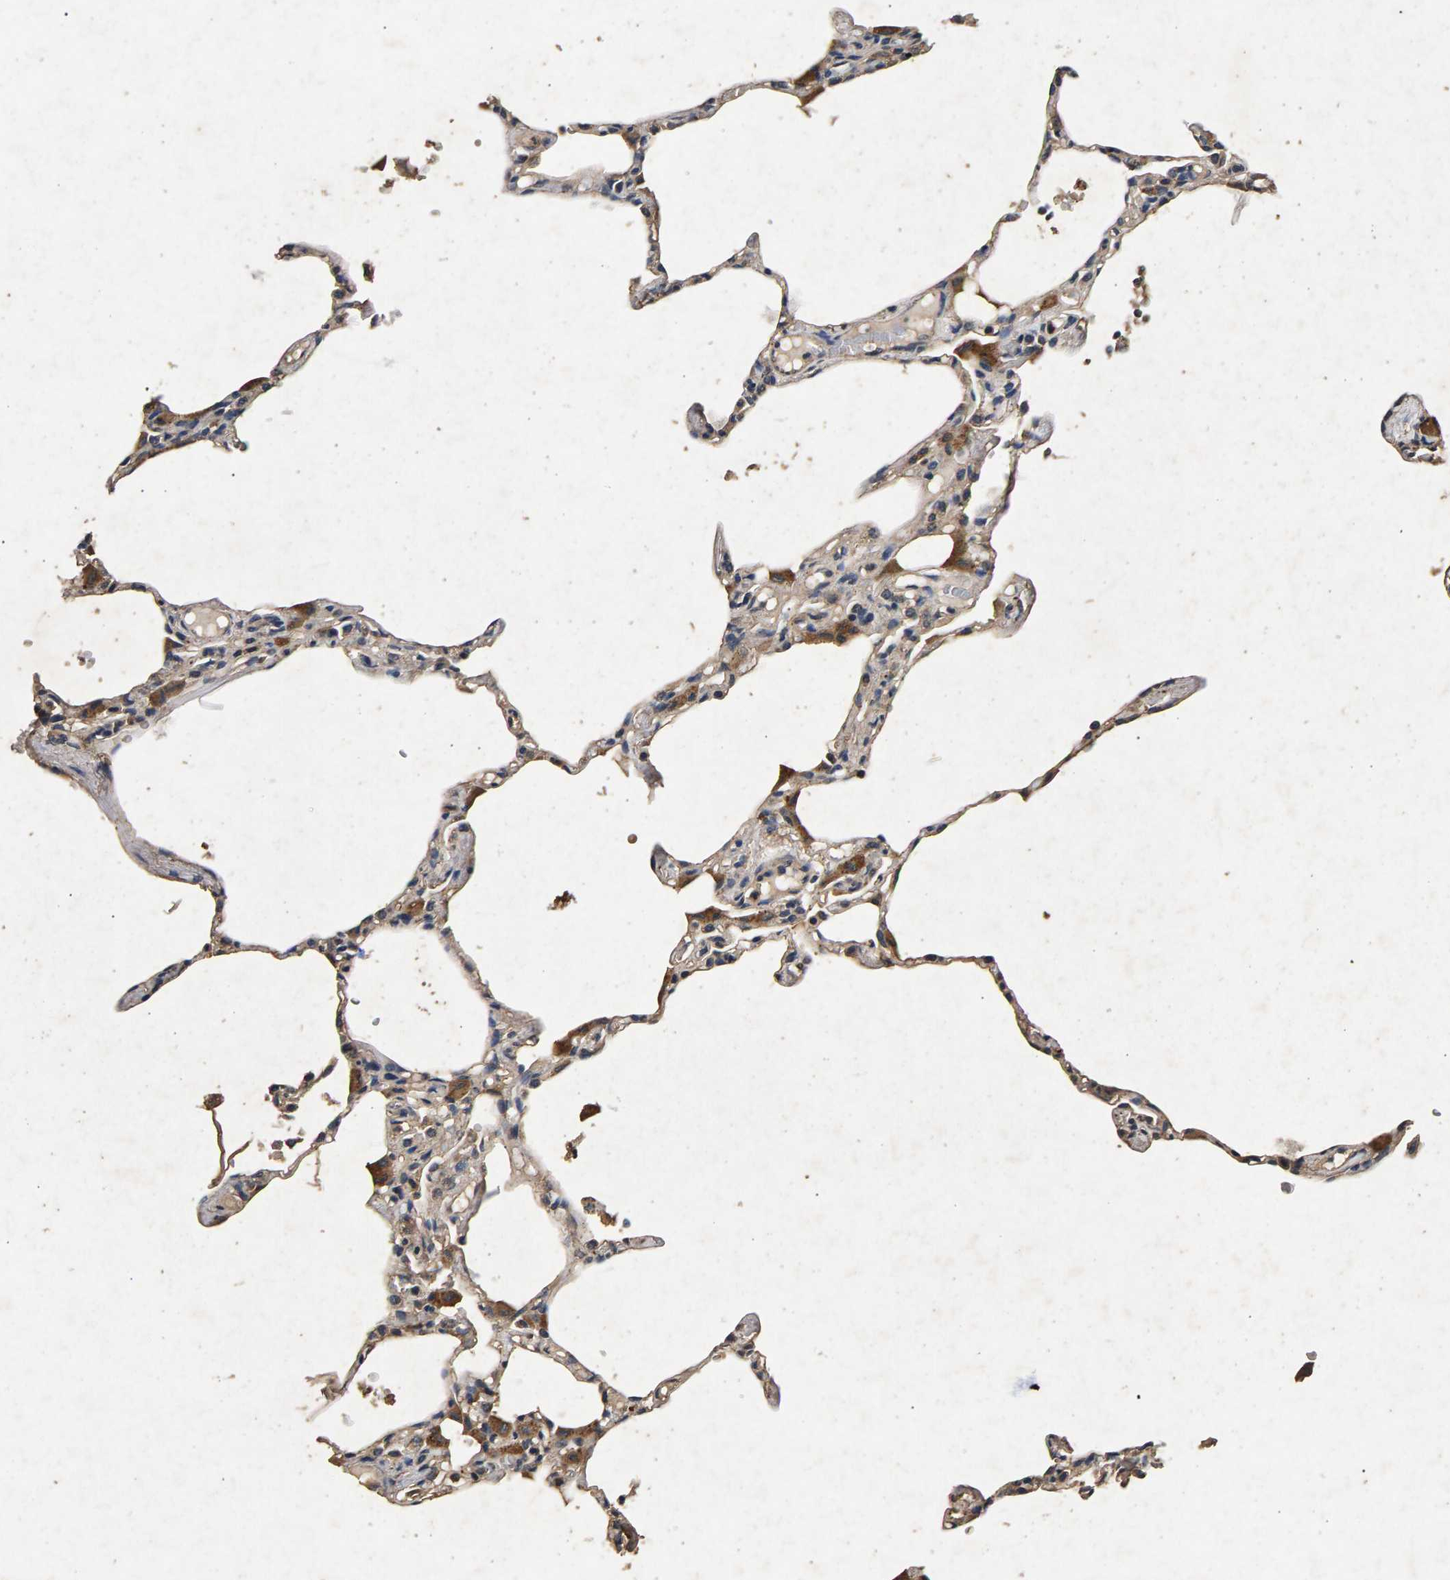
{"staining": {"intensity": "weak", "quantity": ">75%", "location": "cytoplasmic/membranous"}, "tissue": "lung", "cell_type": "Alveolar cells", "image_type": "normal", "snomed": [{"axis": "morphology", "description": "Normal tissue, NOS"}, {"axis": "topography", "description": "Lung"}], "caption": "Weak cytoplasmic/membranous protein expression is identified in about >75% of alveolar cells in lung. (Brightfield microscopy of DAB IHC at high magnification).", "gene": "PPP1CC", "patient": {"sex": "female", "age": 49}}